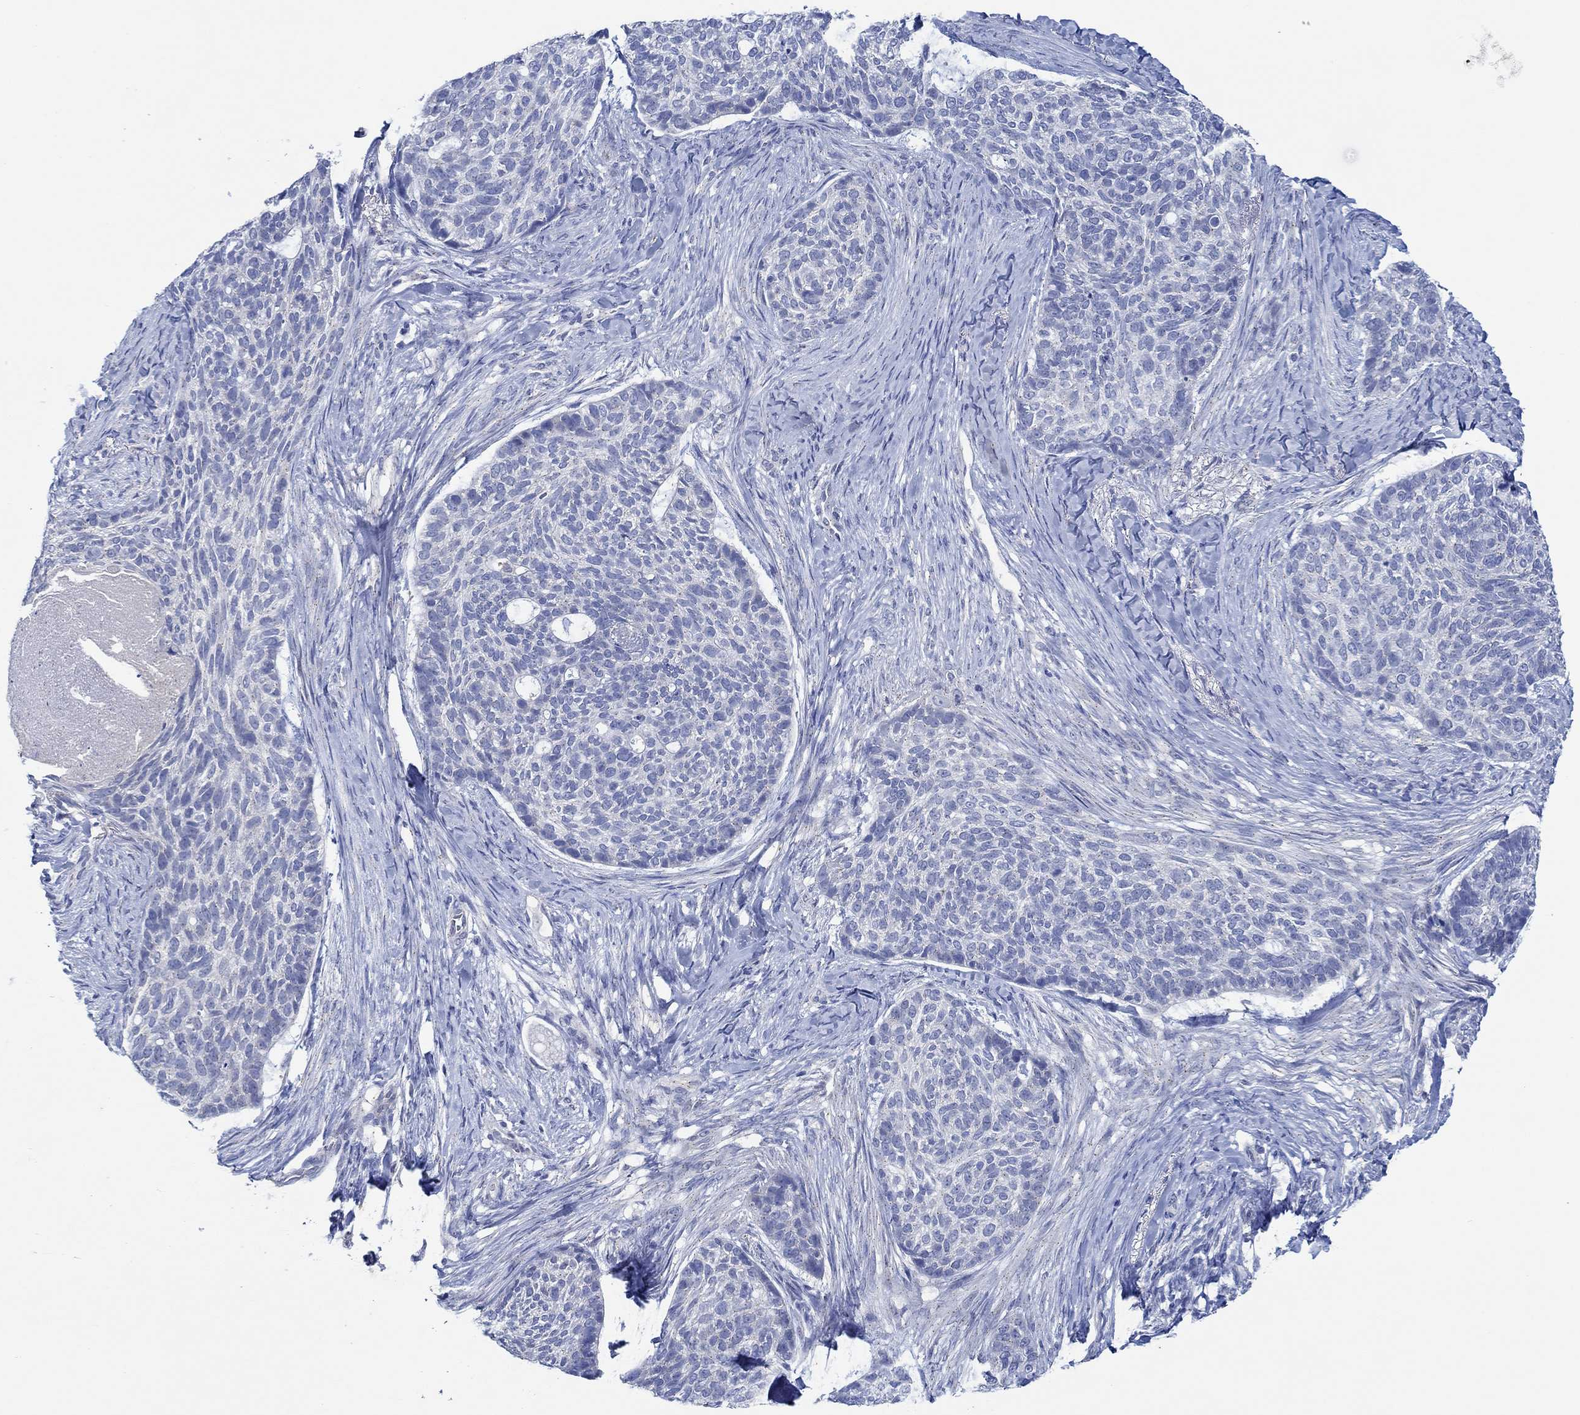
{"staining": {"intensity": "negative", "quantity": "none", "location": "none"}, "tissue": "skin cancer", "cell_type": "Tumor cells", "image_type": "cancer", "snomed": [{"axis": "morphology", "description": "Basal cell carcinoma"}, {"axis": "topography", "description": "Skin"}], "caption": "The photomicrograph demonstrates no significant expression in tumor cells of skin cancer.", "gene": "CPM", "patient": {"sex": "female", "age": 69}}